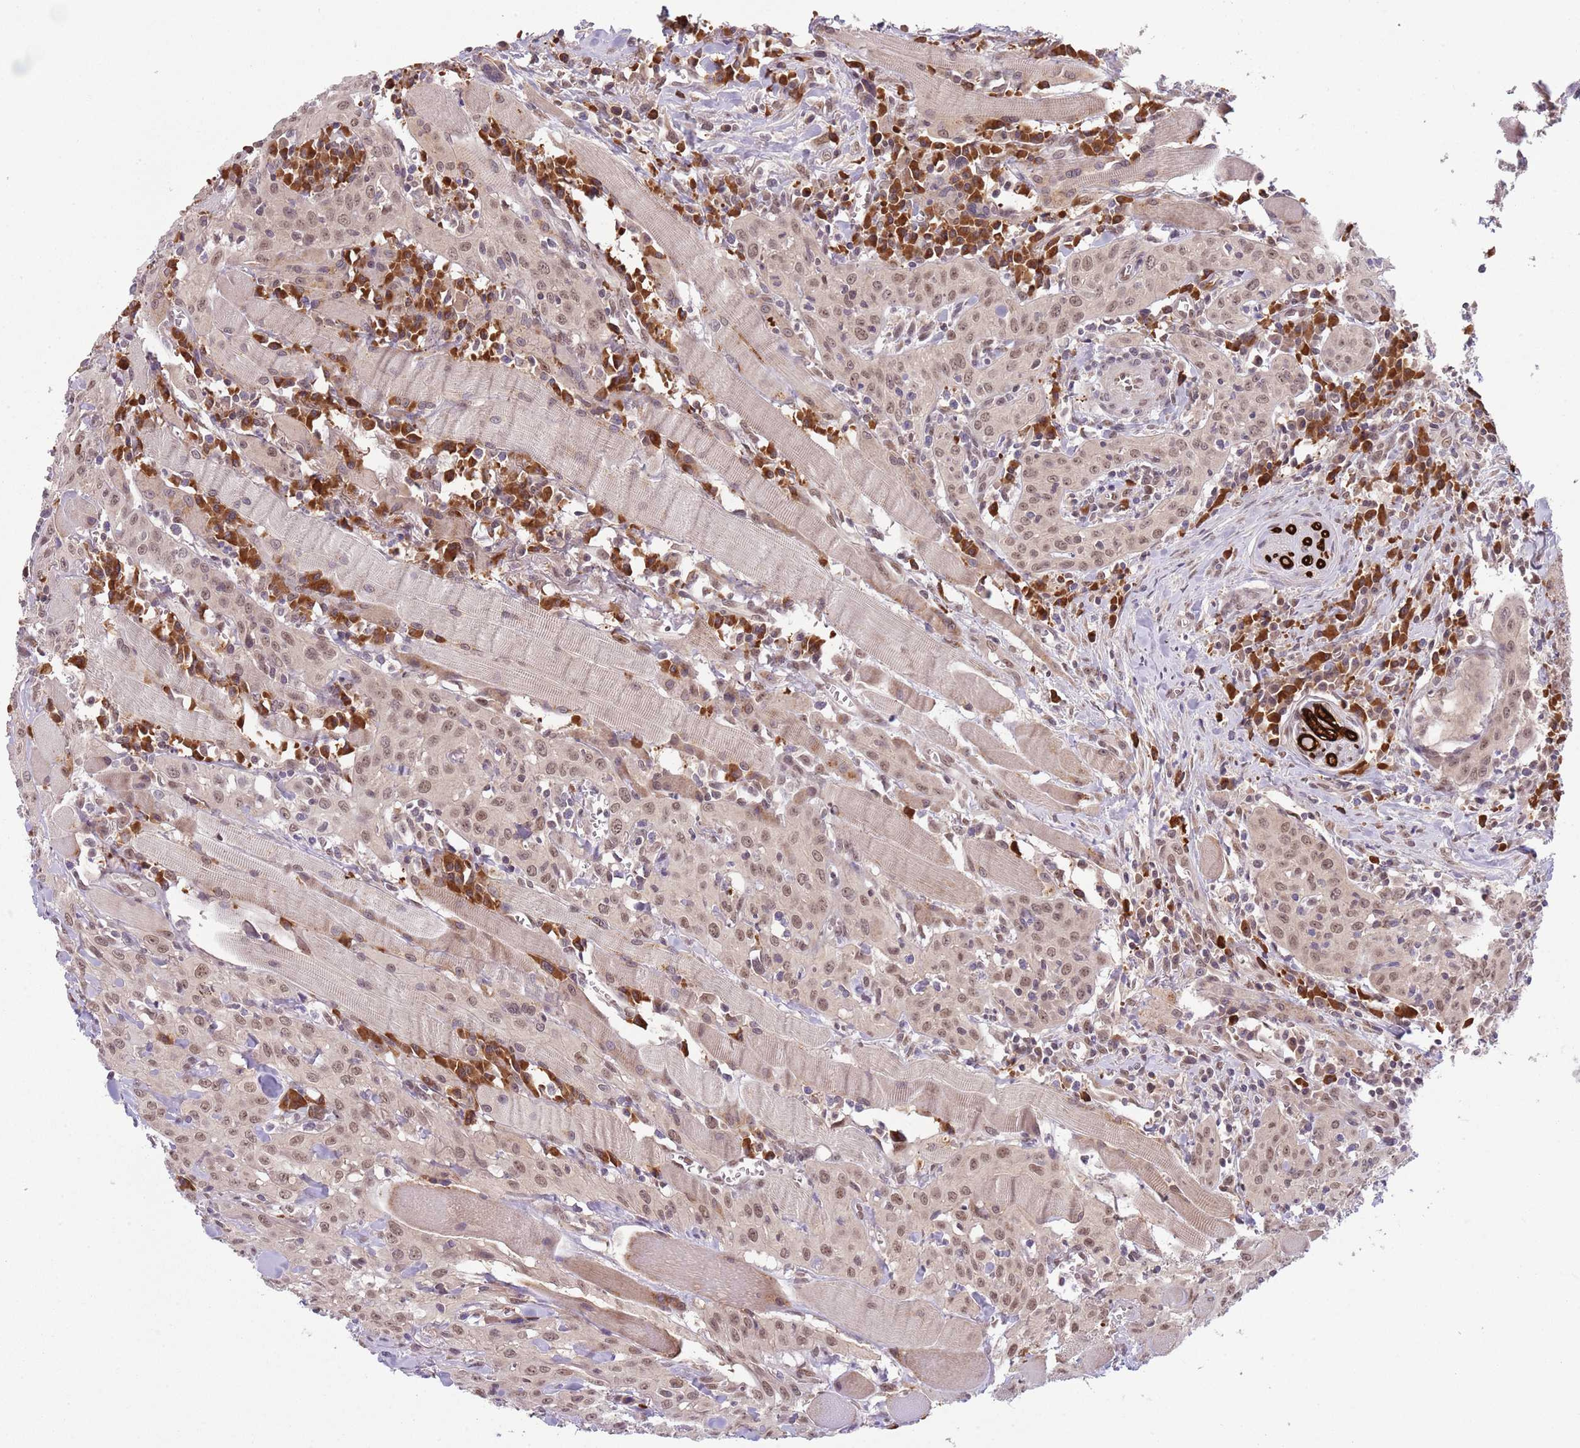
{"staining": {"intensity": "moderate", "quantity": ">75%", "location": "nuclear"}, "tissue": "head and neck cancer", "cell_type": "Tumor cells", "image_type": "cancer", "snomed": [{"axis": "morphology", "description": "Squamous cell carcinoma, NOS"}, {"axis": "topography", "description": "Oral tissue"}, {"axis": "topography", "description": "Head-Neck"}], "caption": "Immunohistochemical staining of head and neck cancer shows moderate nuclear protein positivity in about >75% of tumor cells.", "gene": "TM2D1", "patient": {"sex": "female", "age": 70}}